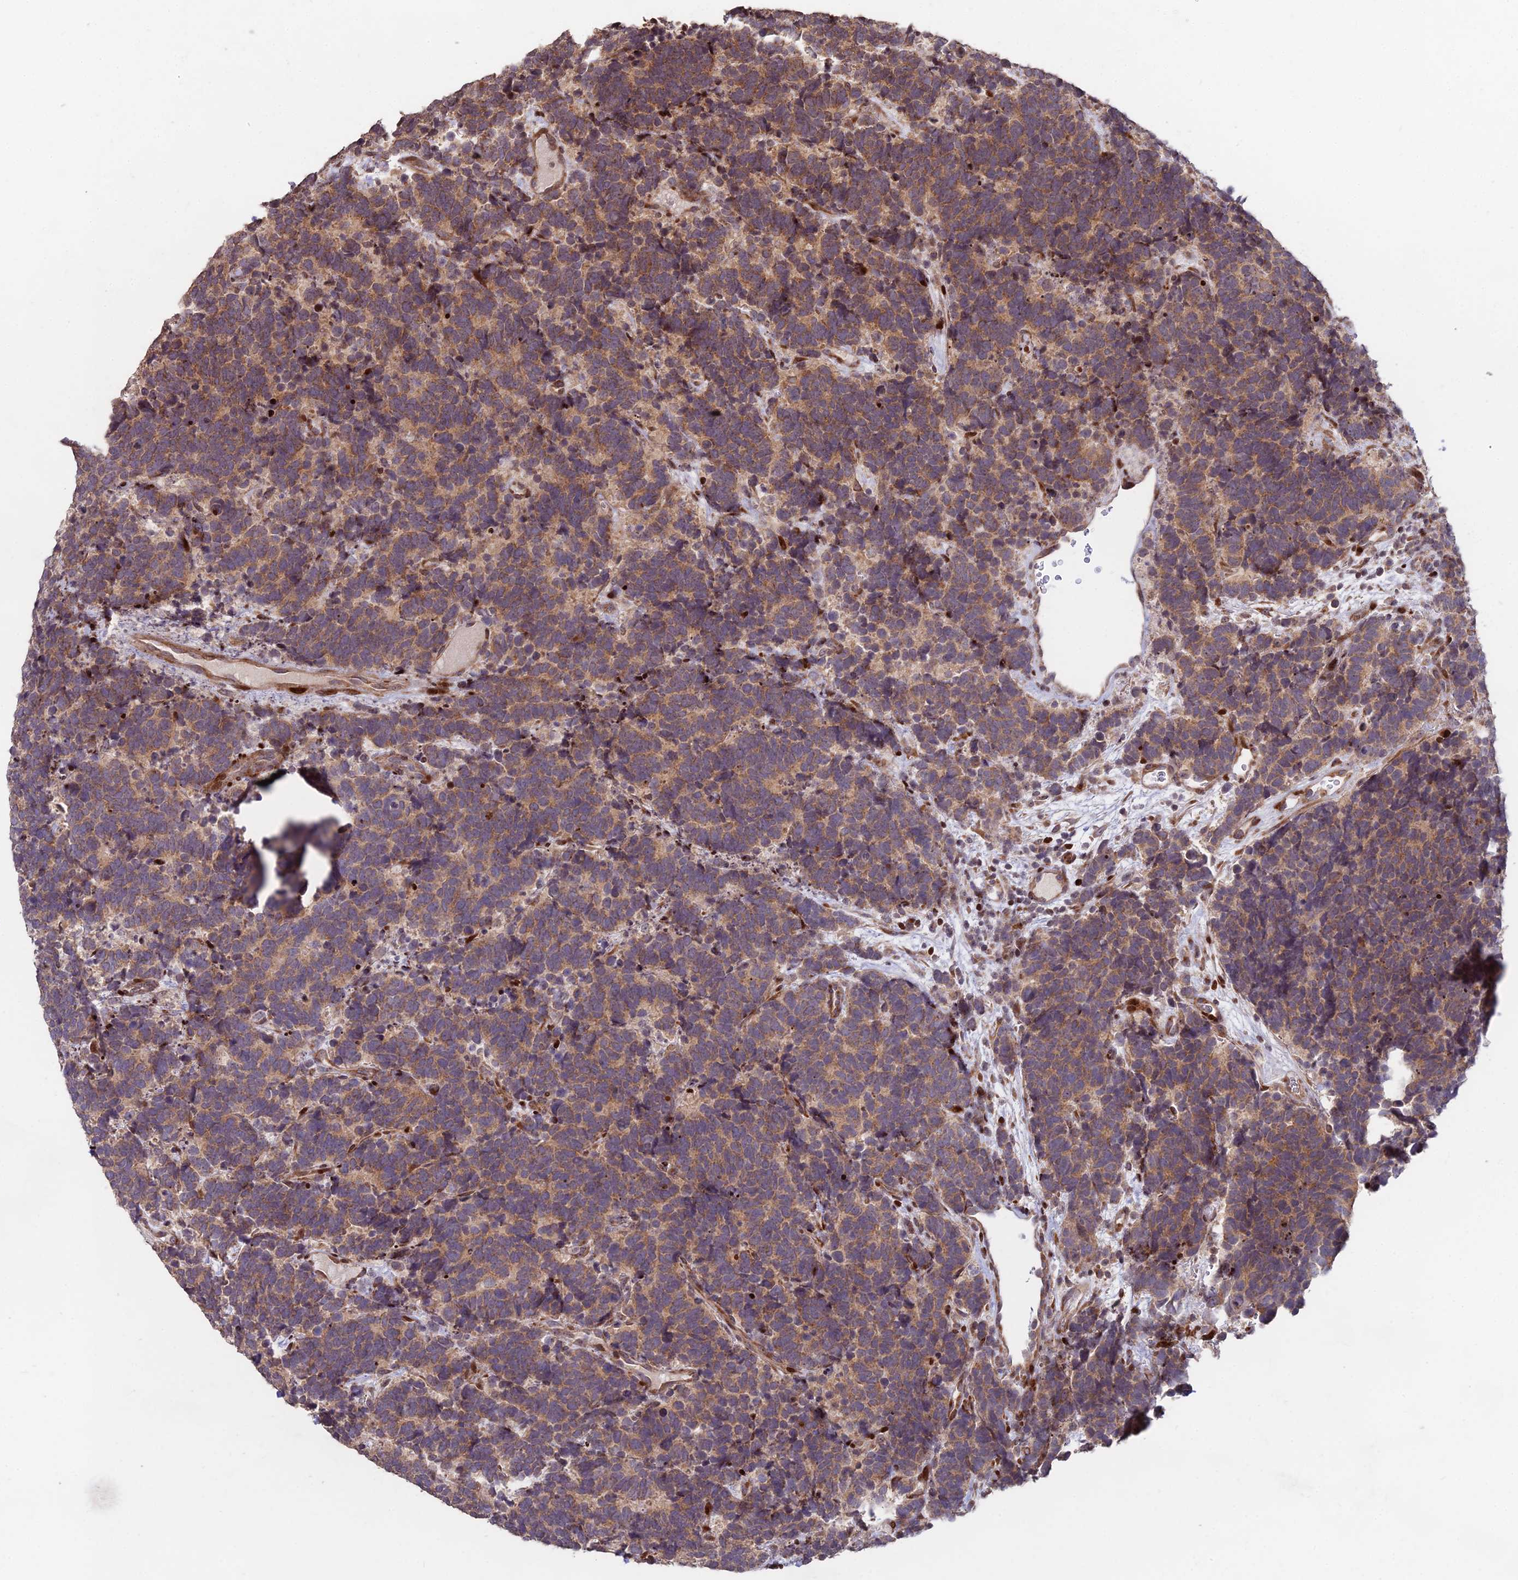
{"staining": {"intensity": "moderate", "quantity": ">75%", "location": "cytoplasmic/membranous"}, "tissue": "carcinoid", "cell_type": "Tumor cells", "image_type": "cancer", "snomed": [{"axis": "morphology", "description": "Carcinoma, NOS"}, {"axis": "morphology", "description": "Carcinoid, malignant, NOS"}, {"axis": "topography", "description": "Urinary bladder"}], "caption": "Protein staining of carcinoid tissue displays moderate cytoplasmic/membranous expression in approximately >75% of tumor cells.", "gene": "RBMS2", "patient": {"sex": "male", "age": 57}}